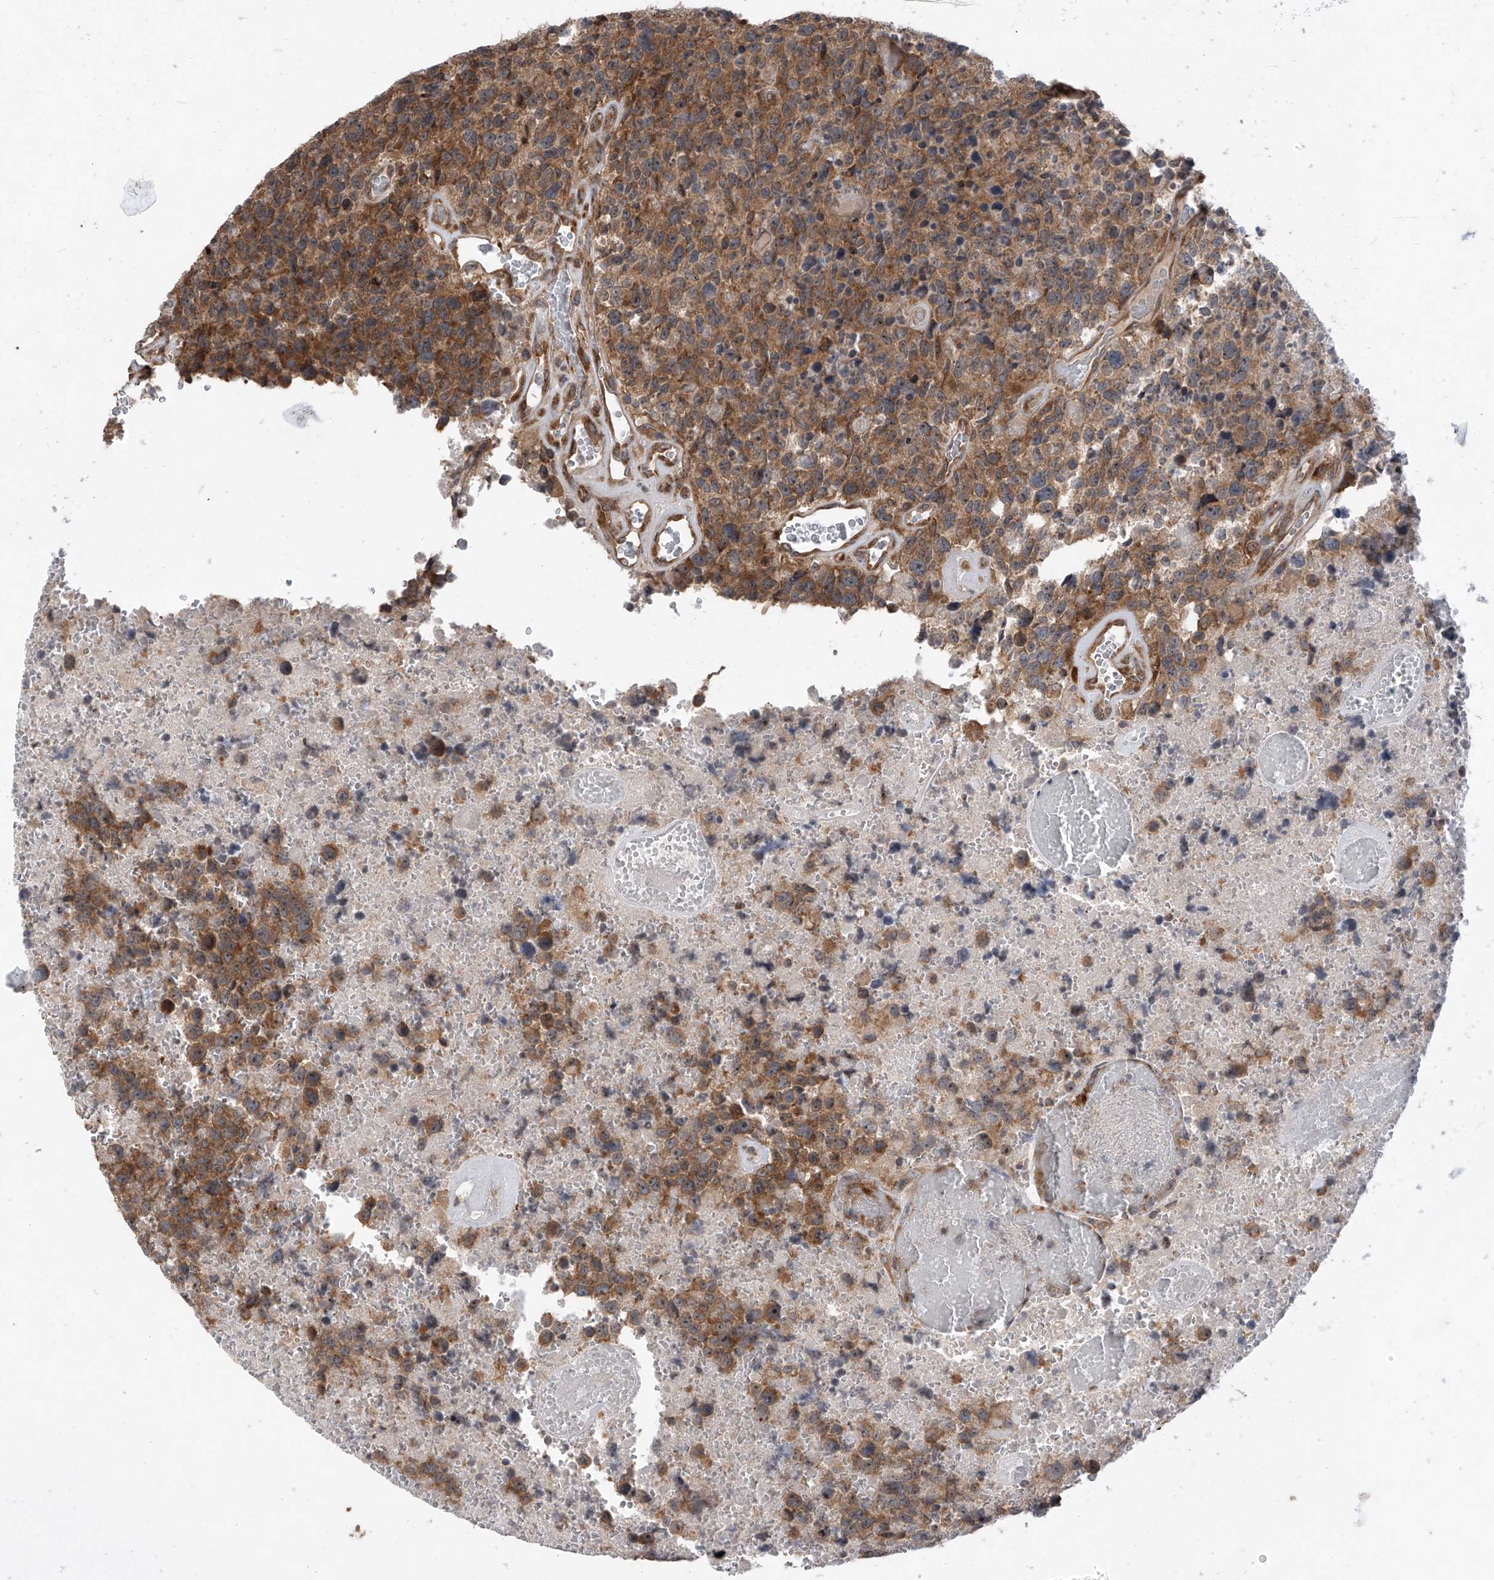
{"staining": {"intensity": "moderate", "quantity": ">75%", "location": "cytoplasmic/membranous"}, "tissue": "glioma", "cell_type": "Tumor cells", "image_type": "cancer", "snomed": [{"axis": "morphology", "description": "Glioma, malignant, High grade"}, {"axis": "topography", "description": "Brain"}], "caption": "IHC of human high-grade glioma (malignant) shows medium levels of moderate cytoplasmic/membranous staining in about >75% of tumor cells. (Stains: DAB in brown, nuclei in blue, Microscopy: brightfield microscopy at high magnification).", "gene": "RPL34", "patient": {"sex": "male", "age": 69}}